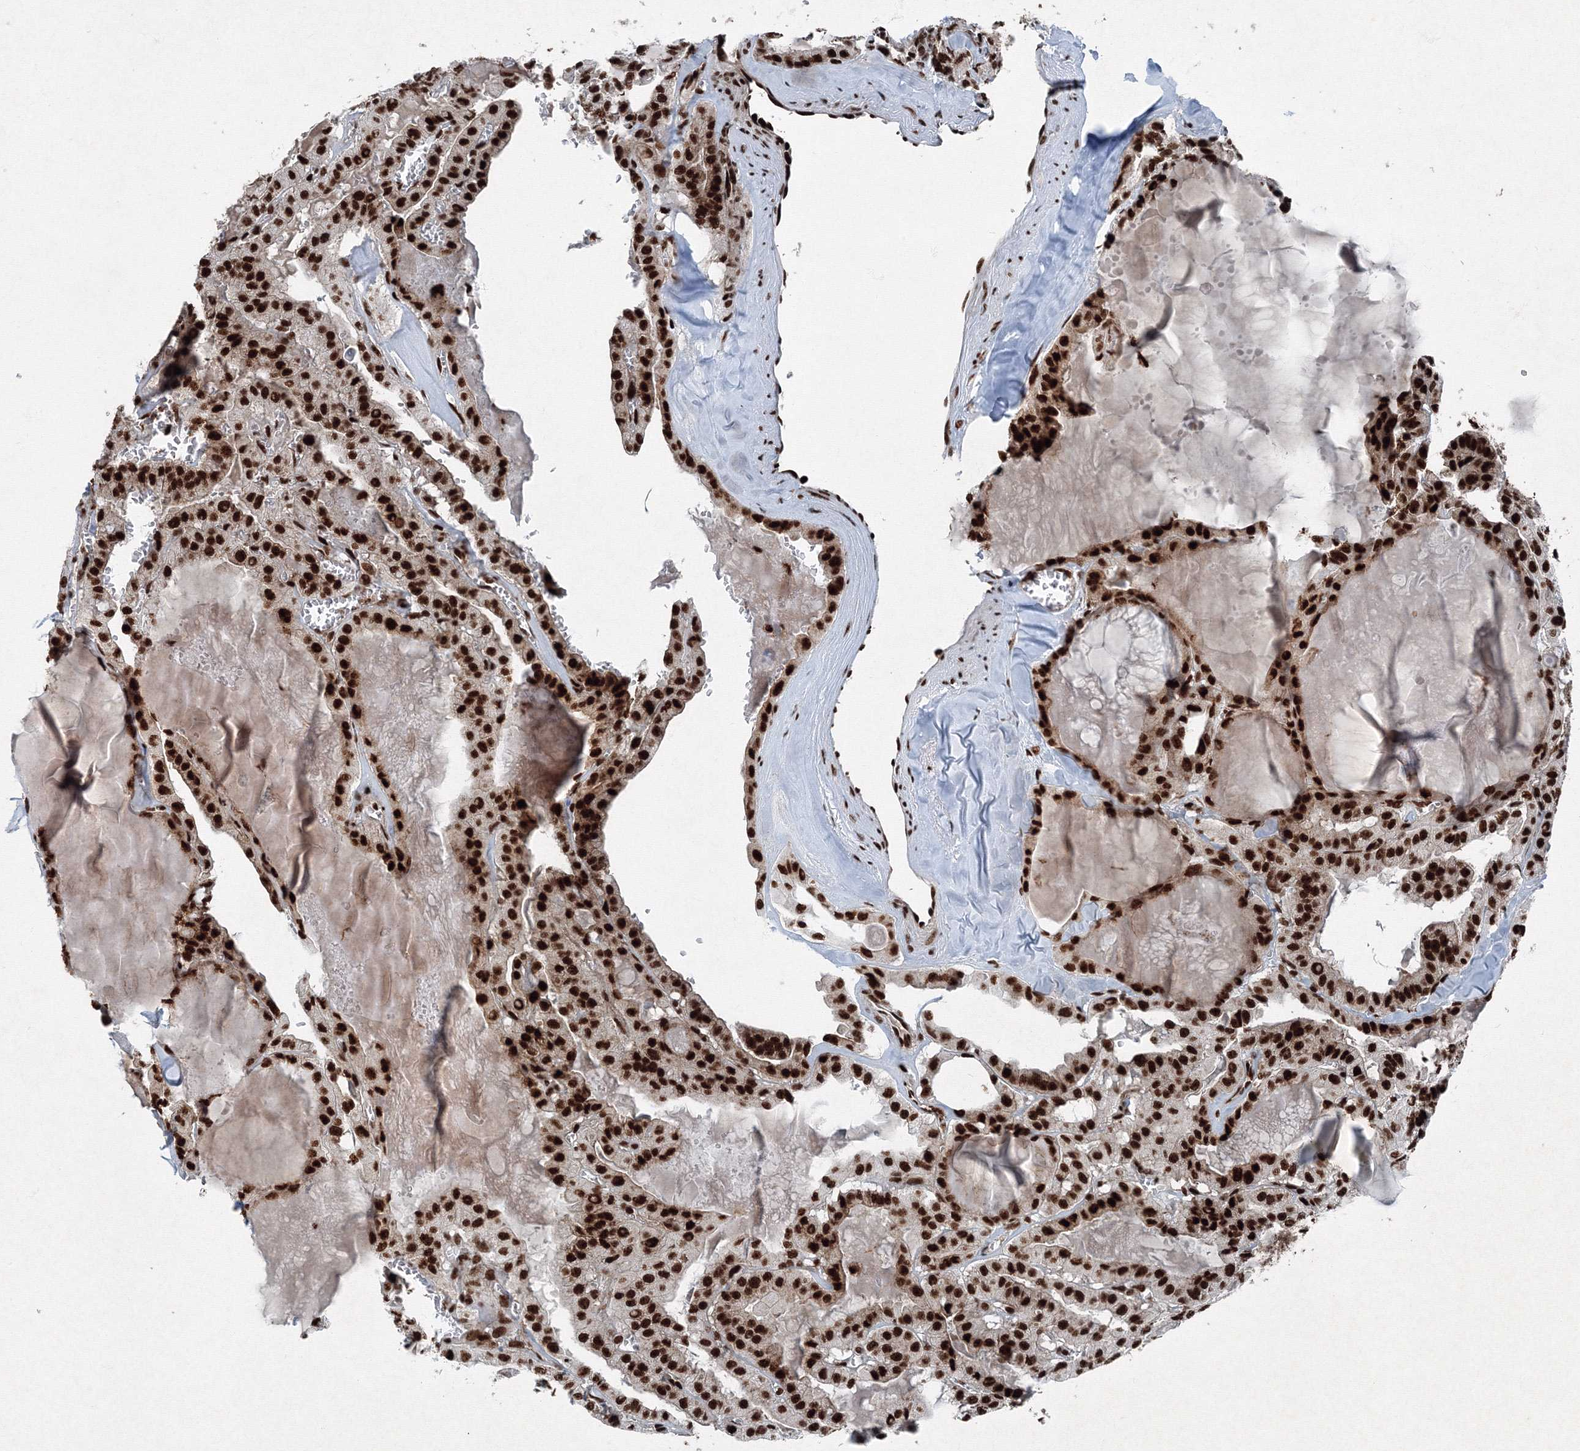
{"staining": {"intensity": "strong", "quantity": ">75%", "location": "nuclear"}, "tissue": "thyroid cancer", "cell_type": "Tumor cells", "image_type": "cancer", "snomed": [{"axis": "morphology", "description": "Papillary adenocarcinoma, NOS"}, {"axis": "topography", "description": "Thyroid gland"}], "caption": "Tumor cells display strong nuclear expression in approximately >75% of cells in papillary adenocarcinoma (thyroid).", "gene": "SNRPC", "patient": {"sex": "male", "age": 52}}